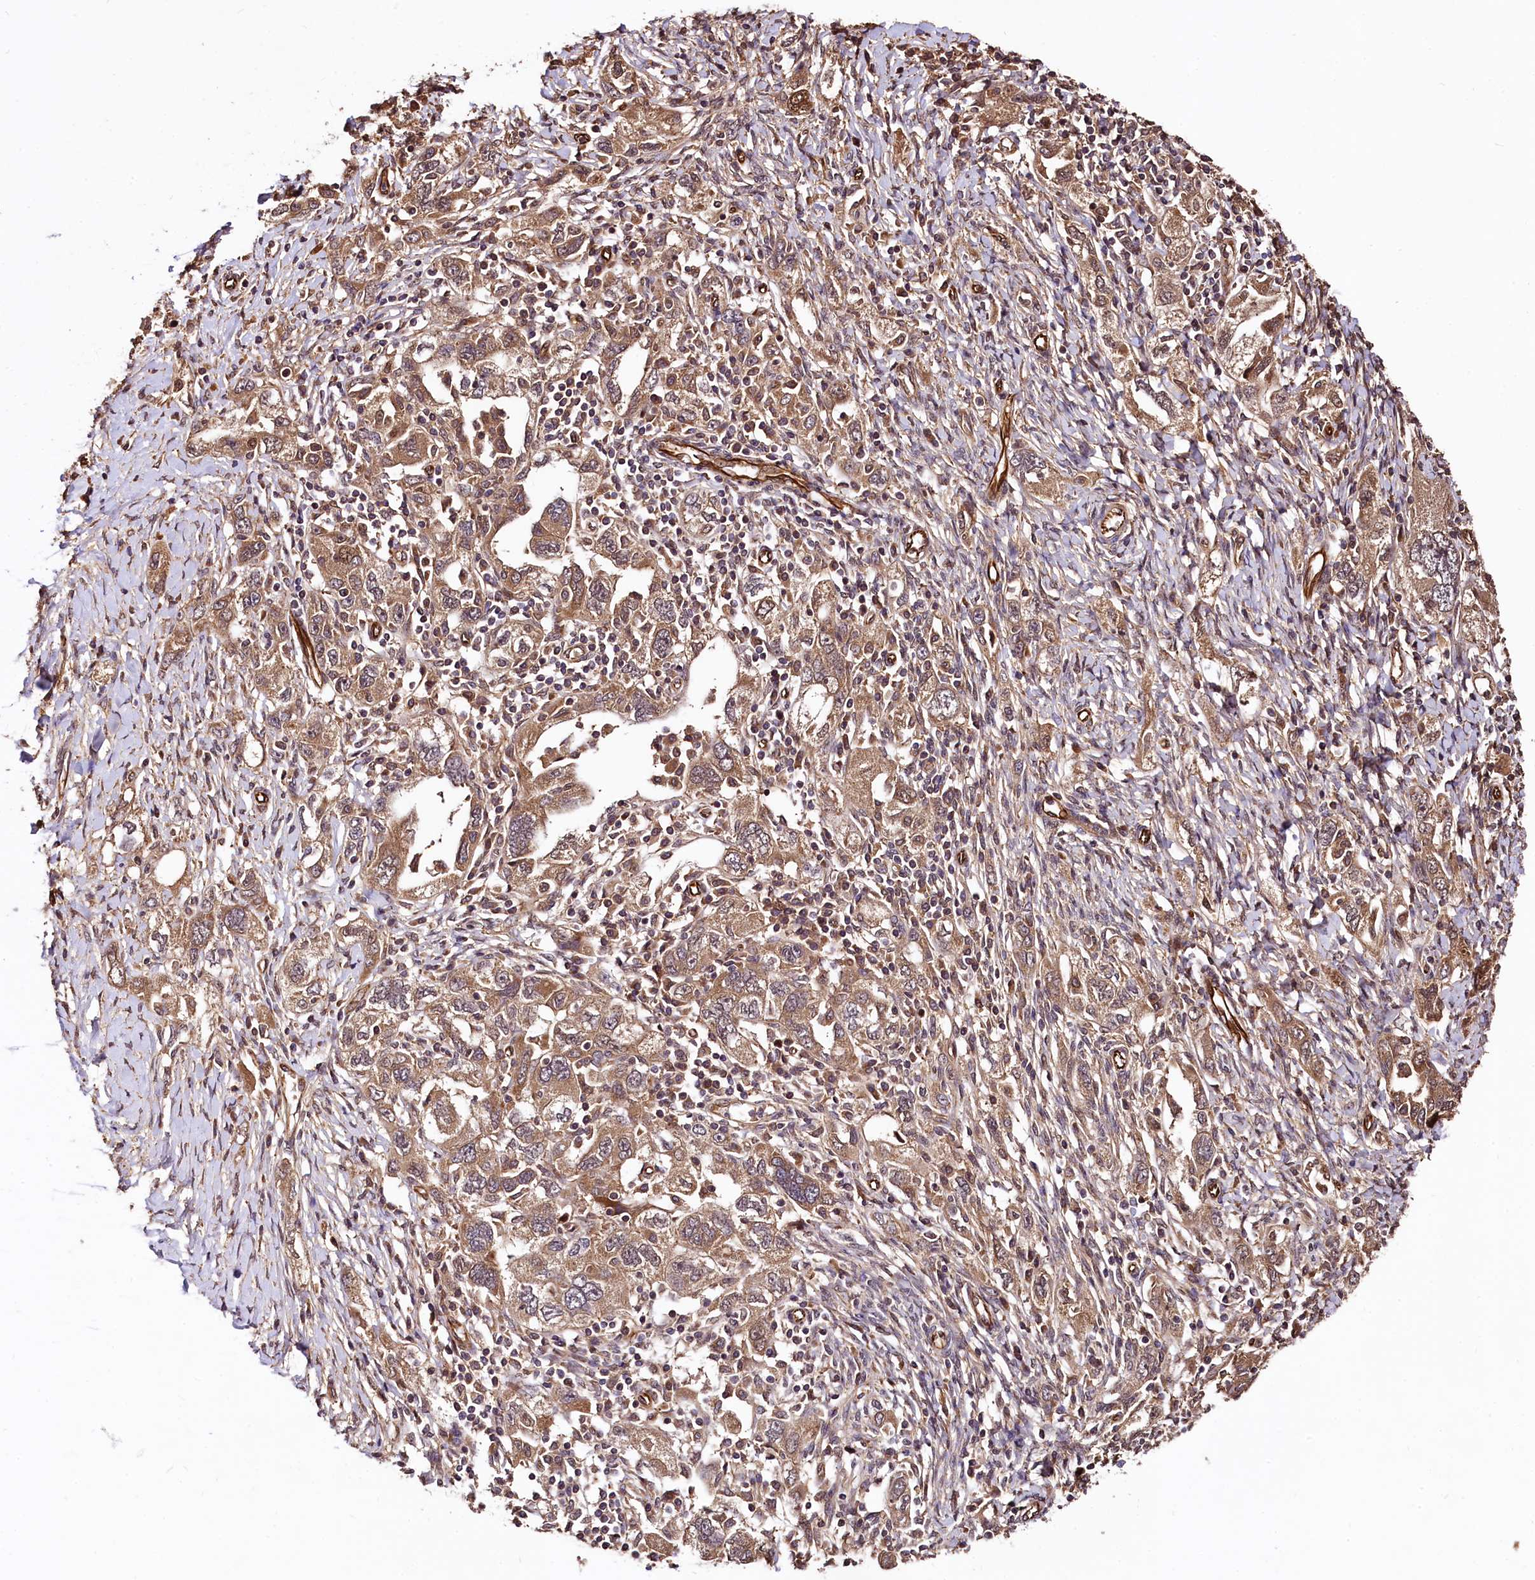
{"staining": {"intensity": "moderate", "quantity": ">75%", "location": "cytoplasmic/membranous"}, "tissue": "ovarian cancer", "cell_type": "Tumor cells", "image_type": "cancer", "snomed": [{"axis": "morphology", "description": "Carcinoma, NOS"}, {"axis": "morphology", "description": "Cystadenocarcinoma, serous, NOS"}, {"axis": "topography", "description": "Ovary"}], "caption": "Immunohistochemical staining of human ovarian cancer (carcinoma) demonstrates moderate cytoplasmic/membranous protein expression in about >75% of tumor cells.", "gene": "TBCEL", "patient": {"sex": "female", "age": 69}}